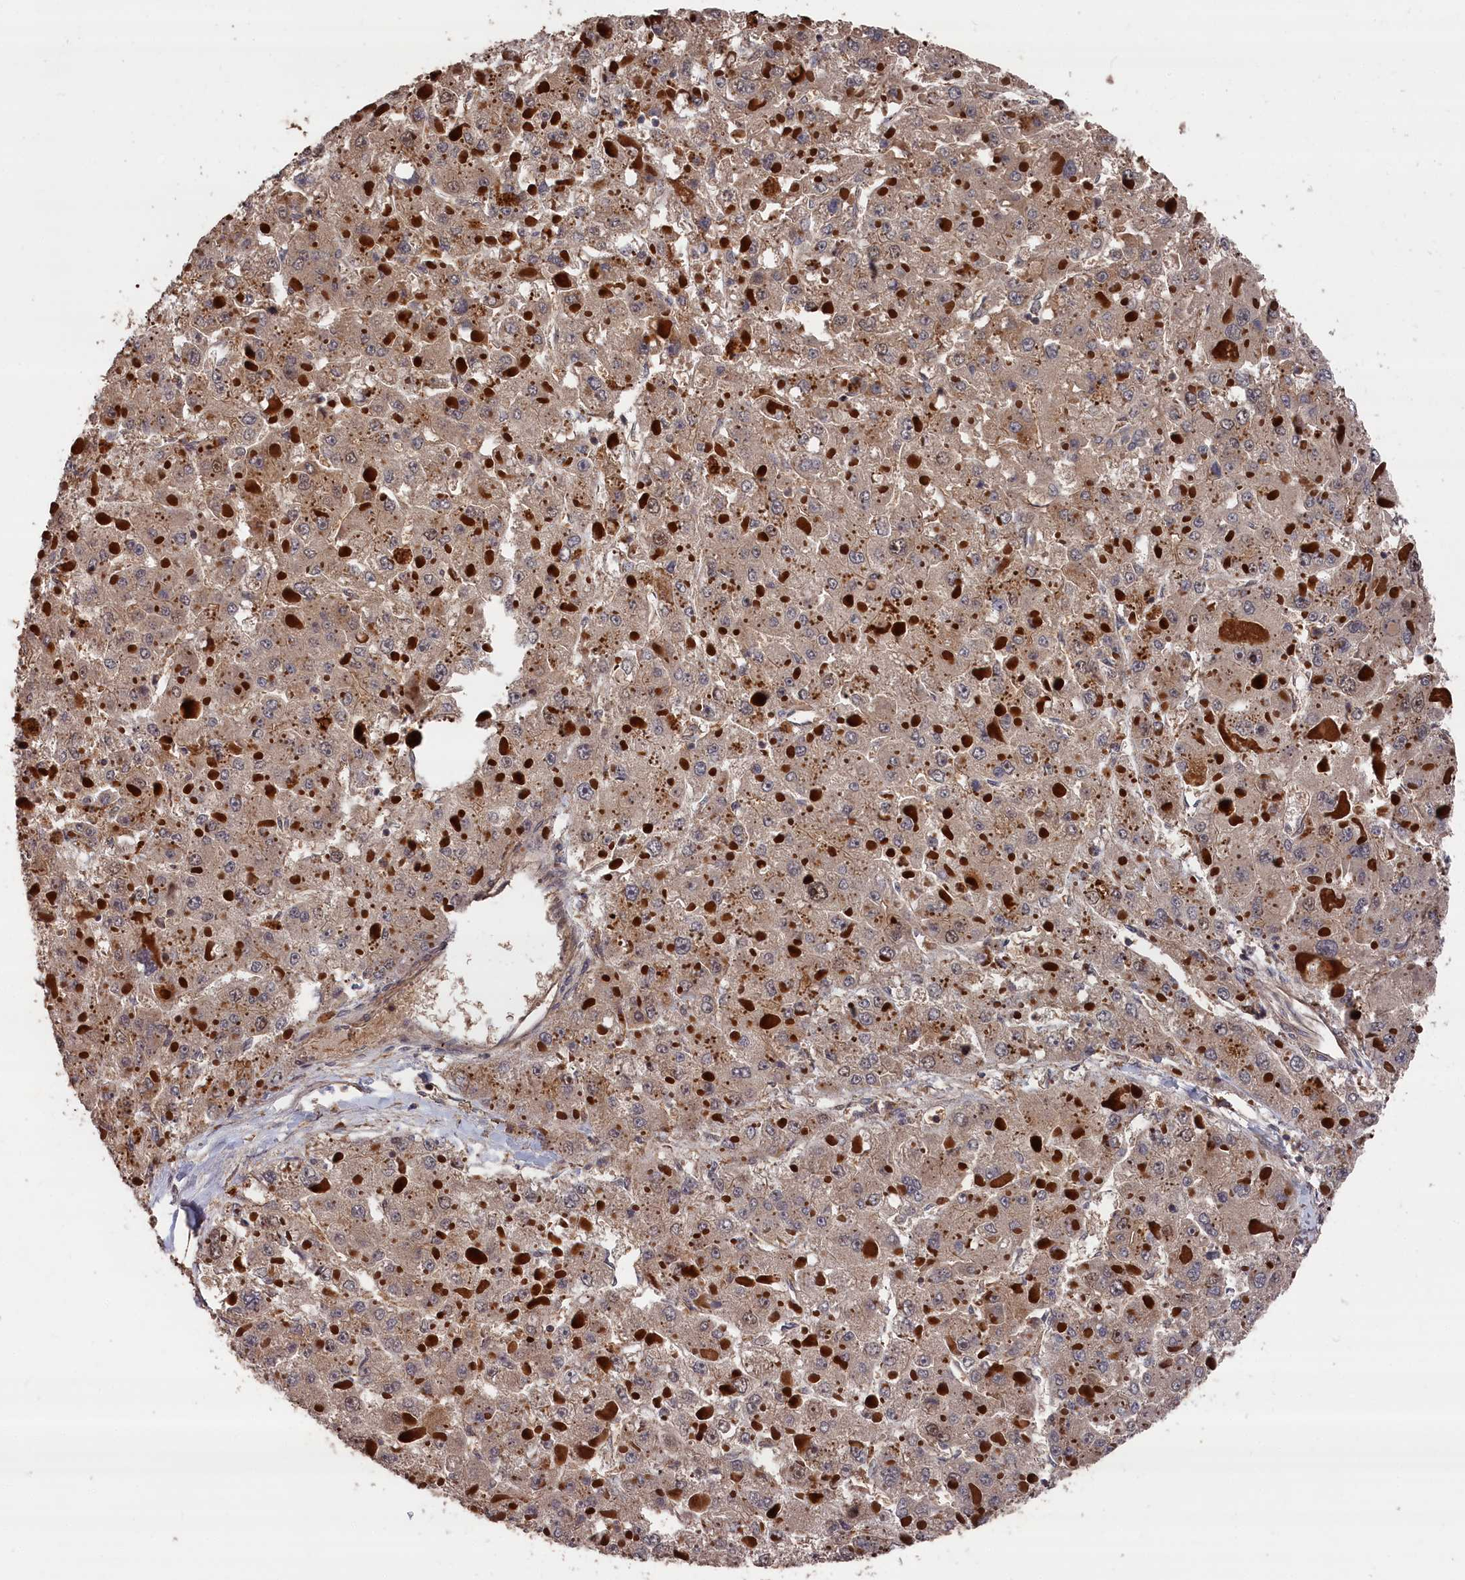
{"staining": {"intensity": "weak", "quantity": ">75%", "location": "cytoplasmic/membranous"}, "tissue": "liver cancer", "cell_type": "Tumor cells", "image_type": "cancer", "snomed": [{"axis": "morphology", "description": "Carcinoma, Hepatocellular, NOS"}, {"axis": "topography", "description": "Liver"}], "caption": "A brown stain shows weak cytoplasmic/membranous expression of a protein in liver cancer (hepatocellular carcinoma) tumor cells.", "gene": "RMI2", "patient": {"sex": "female", "age": 73}}